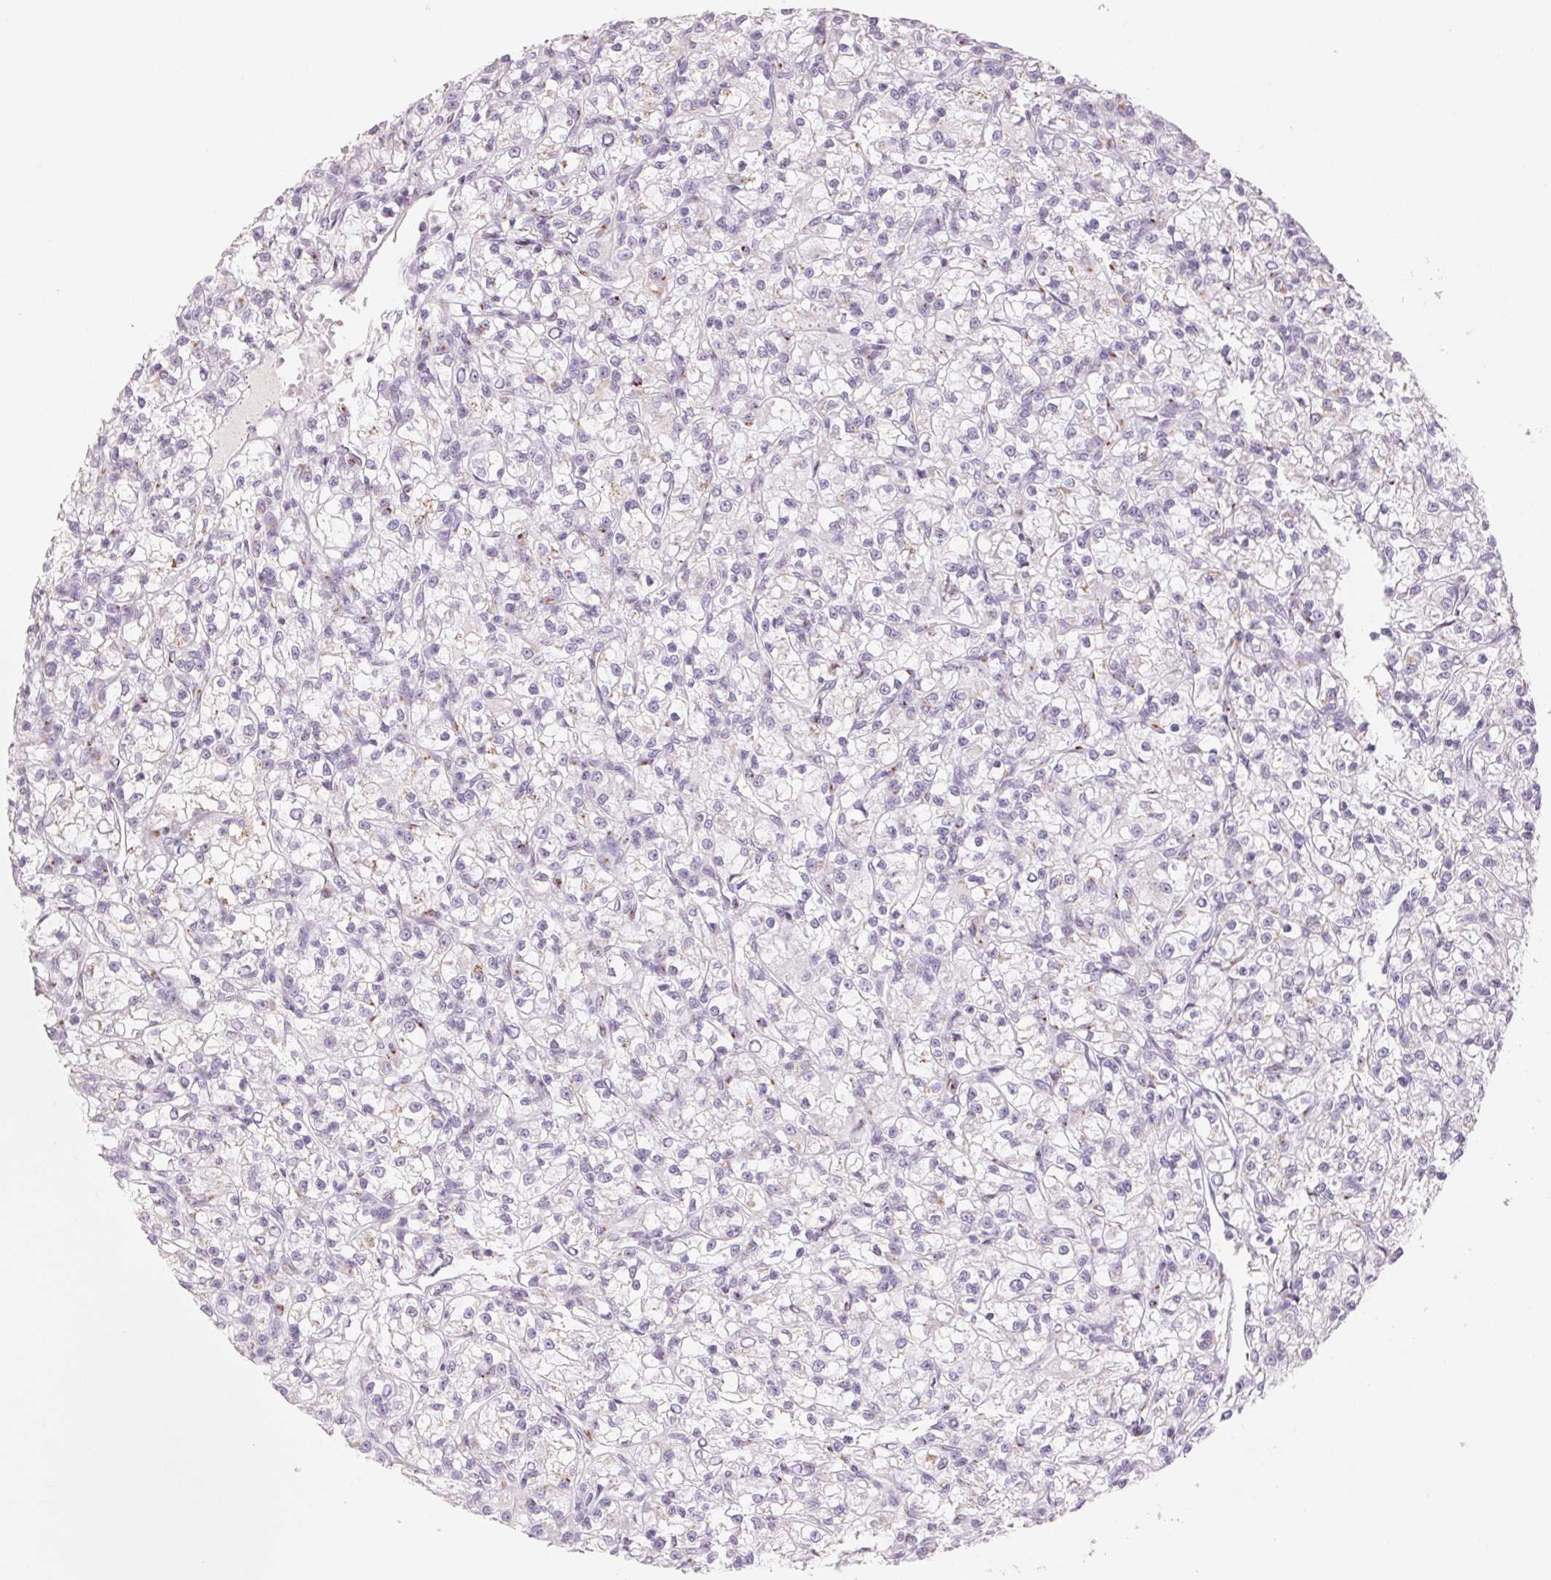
{"staining": {"intensity": "negative", "quantity": "none", "location": "none"}, "tissue": "renal cancer", "cell_type": "Tumor cells", "image_type": "cancer", "snomed": [{"axis": "morphology", "description": "Adenocarcinoma, NOS"}, {"axis": "topography", "description": "Kidney"}], "caption": "An IHC photomicrograph of adenocarcinoma (renal) is shown. There is no staining in tumor cells of adenocarcinoma (renal). (DAB (3,3'-diaminobenzidine) immunohistochemistry visualized using brightfield microscopy, high magnification).", "gene": "GALNT7", "patient": {"sex": "female", "age": 59}}